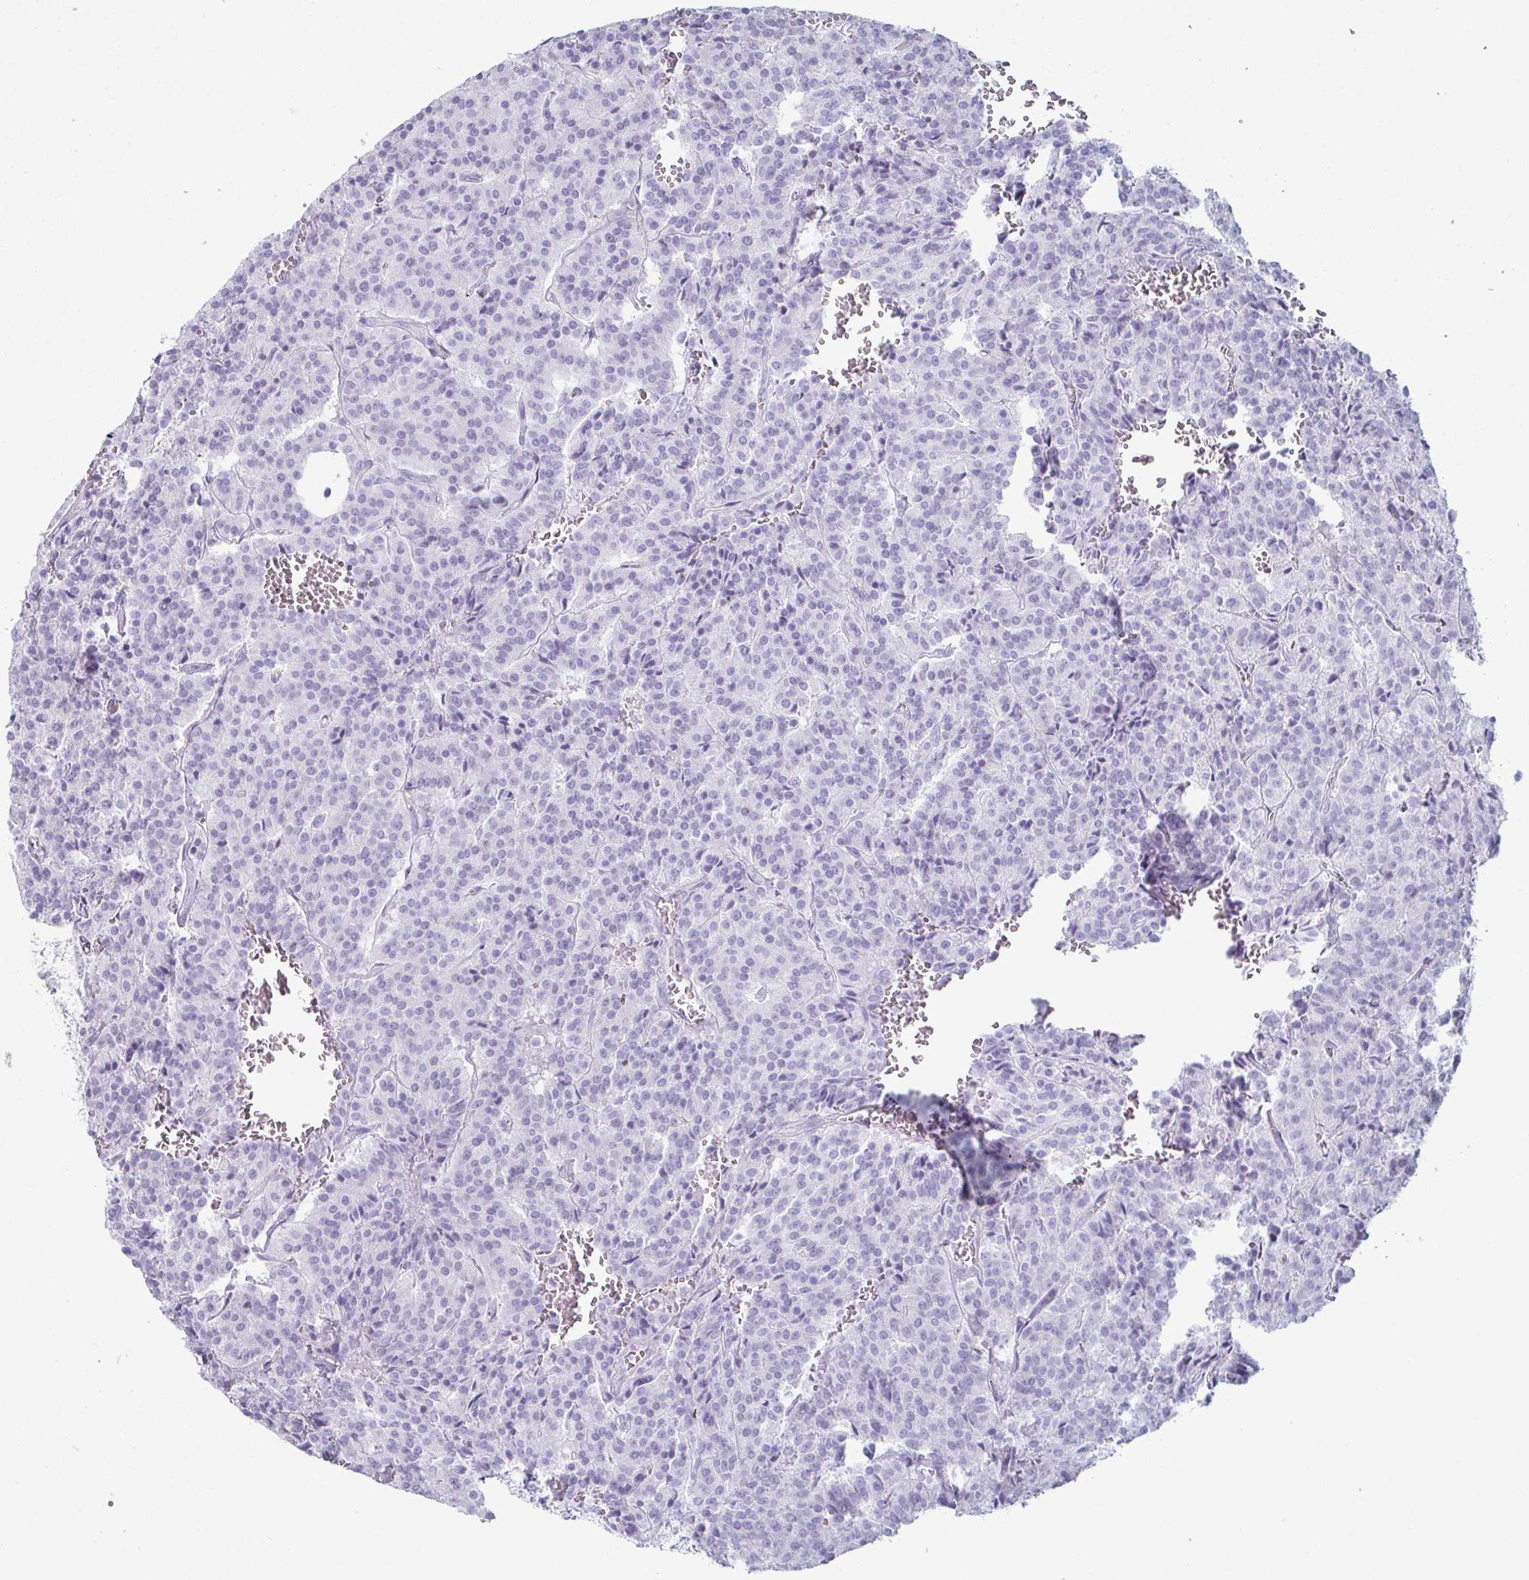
{"staining": {"intensity": "negative", "quantity": "none", "location": "none"}, "tissue": "carcinoid", "cell_type": "Tumor cells", "image_type": "cancer", "snomed": [{"axis": "morphology", "description": "Carcinoid, malignant, NOS"}, {"axis": "topography", "description": "Lung"}], "caption": "Carcinoid stained for a protein using immunohistochemistry (IHC) demonstrates no expression tumor cells.", "gene": "CREG2", "patient": {"sex": "male", "age": 70}}